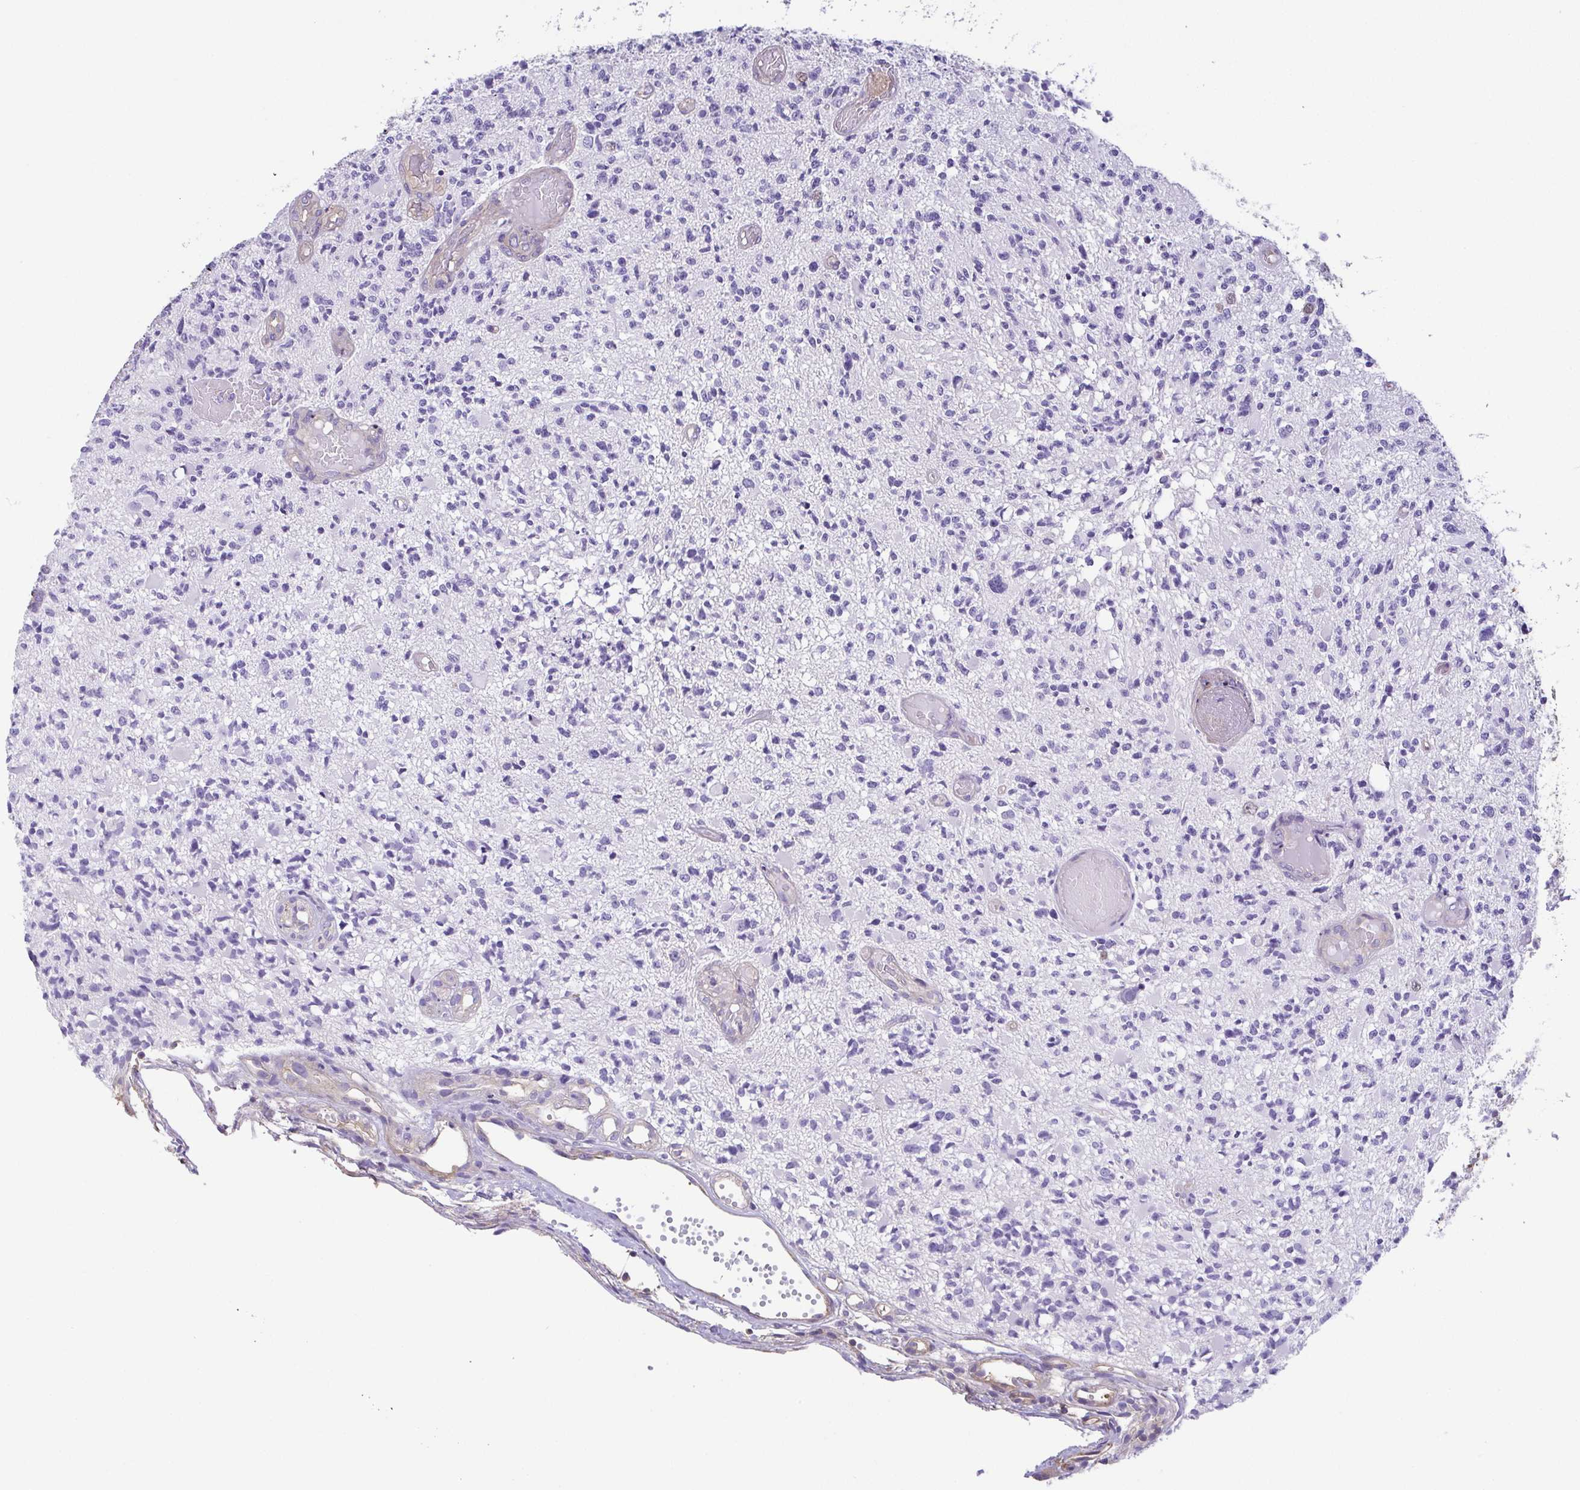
{"staining": {"intensity": "negative", "quantity": "none", "location": "none"}, "tissue": "glioma", "cell_type": "Tumor cells", "image_type": "cancer", "snomed": [{"axis": "morphology", "description": "Glioma, malignant, High grade"}, {"axis": "topography", "description": "Brain"}], "caption": "This is a image of IHC staining of malignant high-grade glioma, which shows no positivity in tumor cells. (Brightfield microscopy of DAB (3,3'-diaminobenzidine) immunohistochemistry at high magnification).", "gene": "MYL6", "patient": {"sex": "female", "age": 63}}